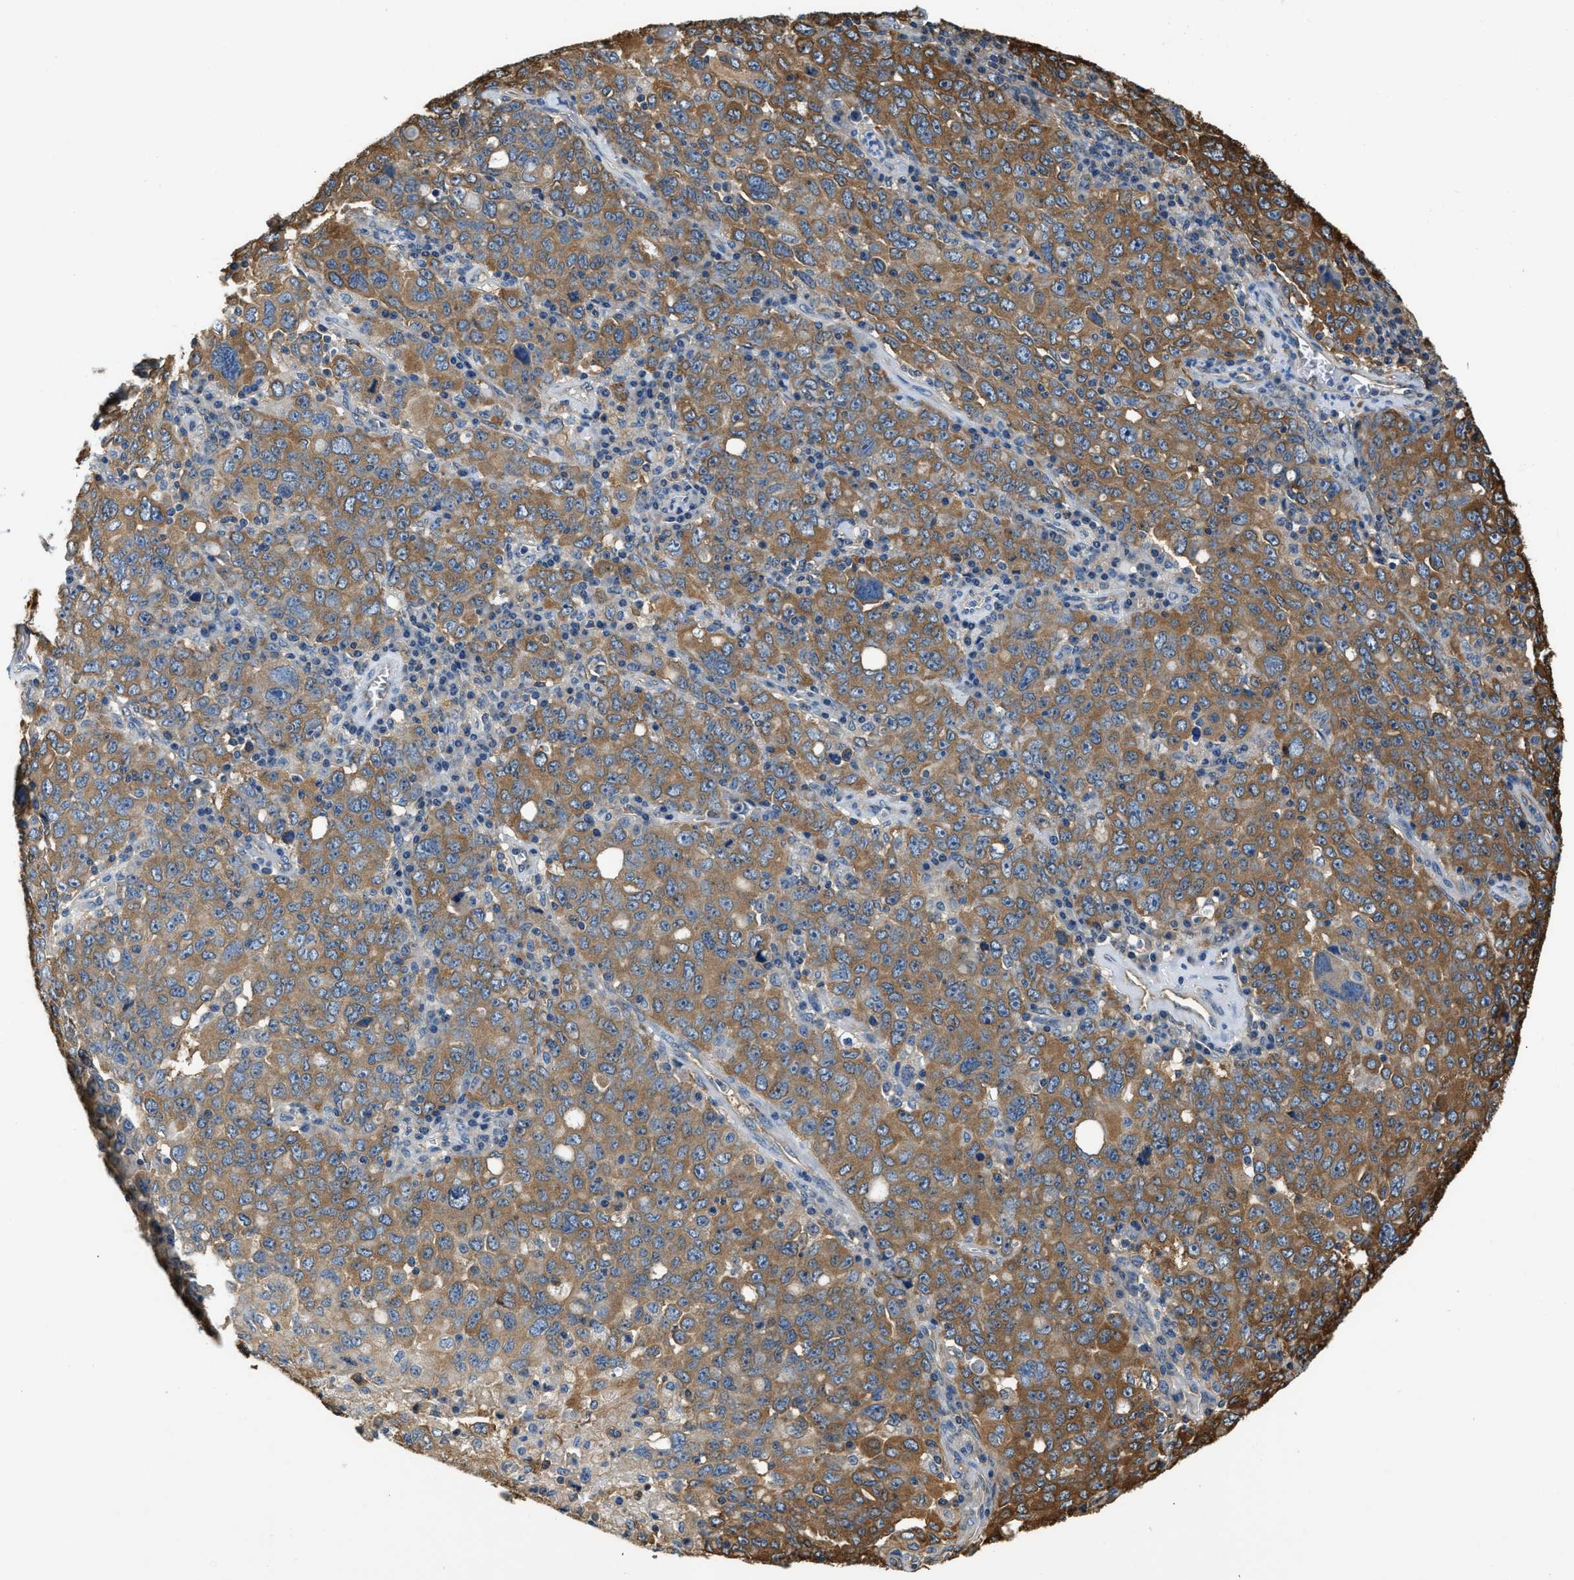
{"staining": {"intensity": "moderate", "quantity": ">75%", "location": "cytoplasmic/membranous"}, "tissue": "ovarian cancer", "cell_type": "Tumor cells", "image_type": "cancer", "snomed": [{"axis": "morphology", "description": "Carcinoma, endometroid"}, {"axis": "topography", "description": "Ovary"}], "caption": "This is an image of IHC staining of endometroid carcinoma (ovarian), which shows moderate expression in the cytoplasmic/membranous of tumor cells.", "gene": "PPP2R1B", "patient": {"sex": "female", "age": 62}}